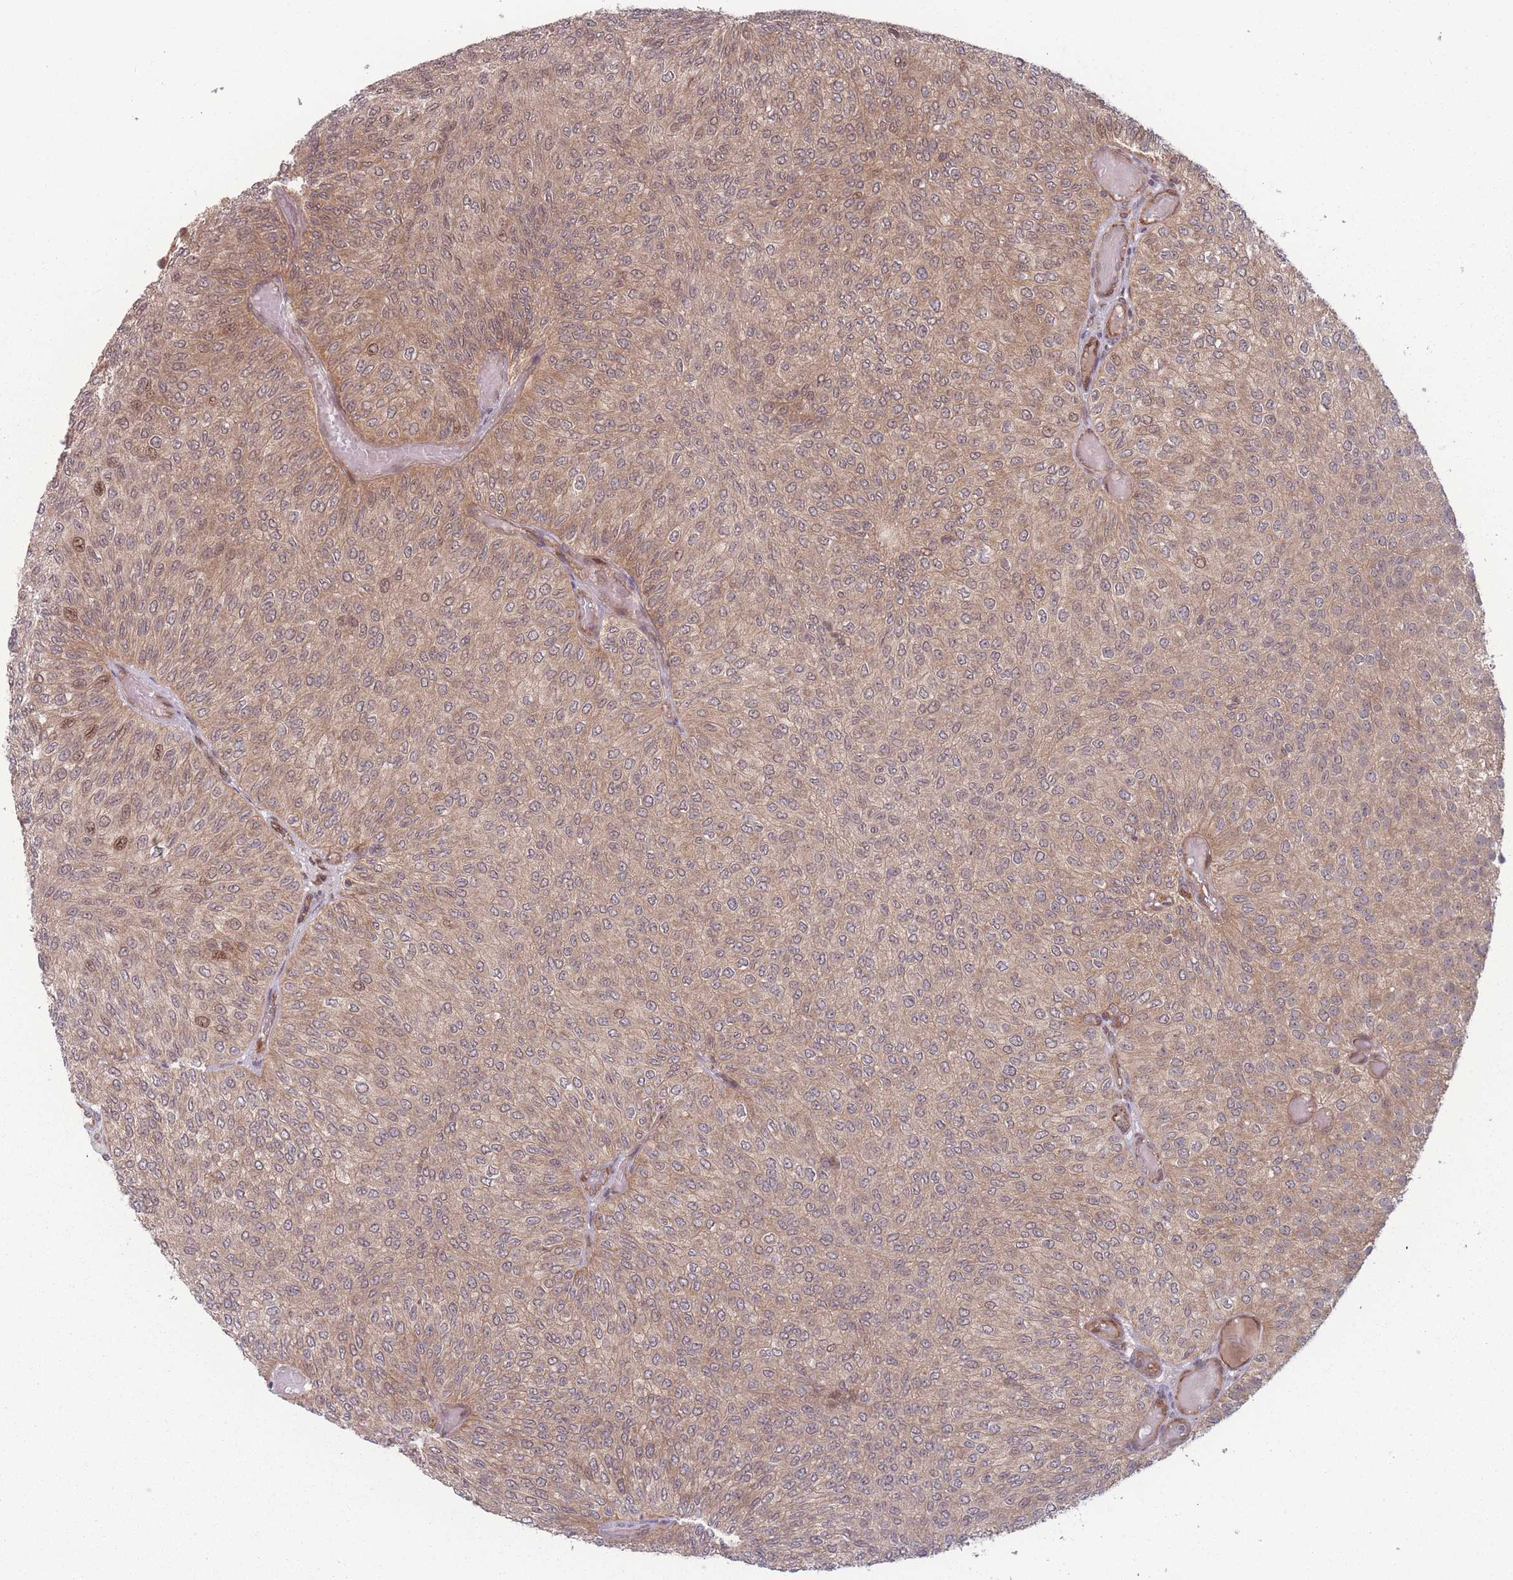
{"staining": {"intensity": "moderate", "quantity": ">75%", "location": "cytoplasmic/membranous,nuclear"}, "tissue": "urothelial cancer", "cell_type": "Tumor cells", "image_type": "cancer", "snomed": [{"axis": "morphology", "description": "Urothelial carcinoma, Low grade"}, {"axis": "topography", "description": "Urinary bladder"}], "caption": "Protein expression analysis of urothelial carcinoma (low-grade) exhibits moderate cytoplasmic/membranous and nuclear positivity in about >75% of tumor cells. Nuclei are stained in blue.", "gene": "RPS18", "patient": {"sex": "male", "age": 78}}